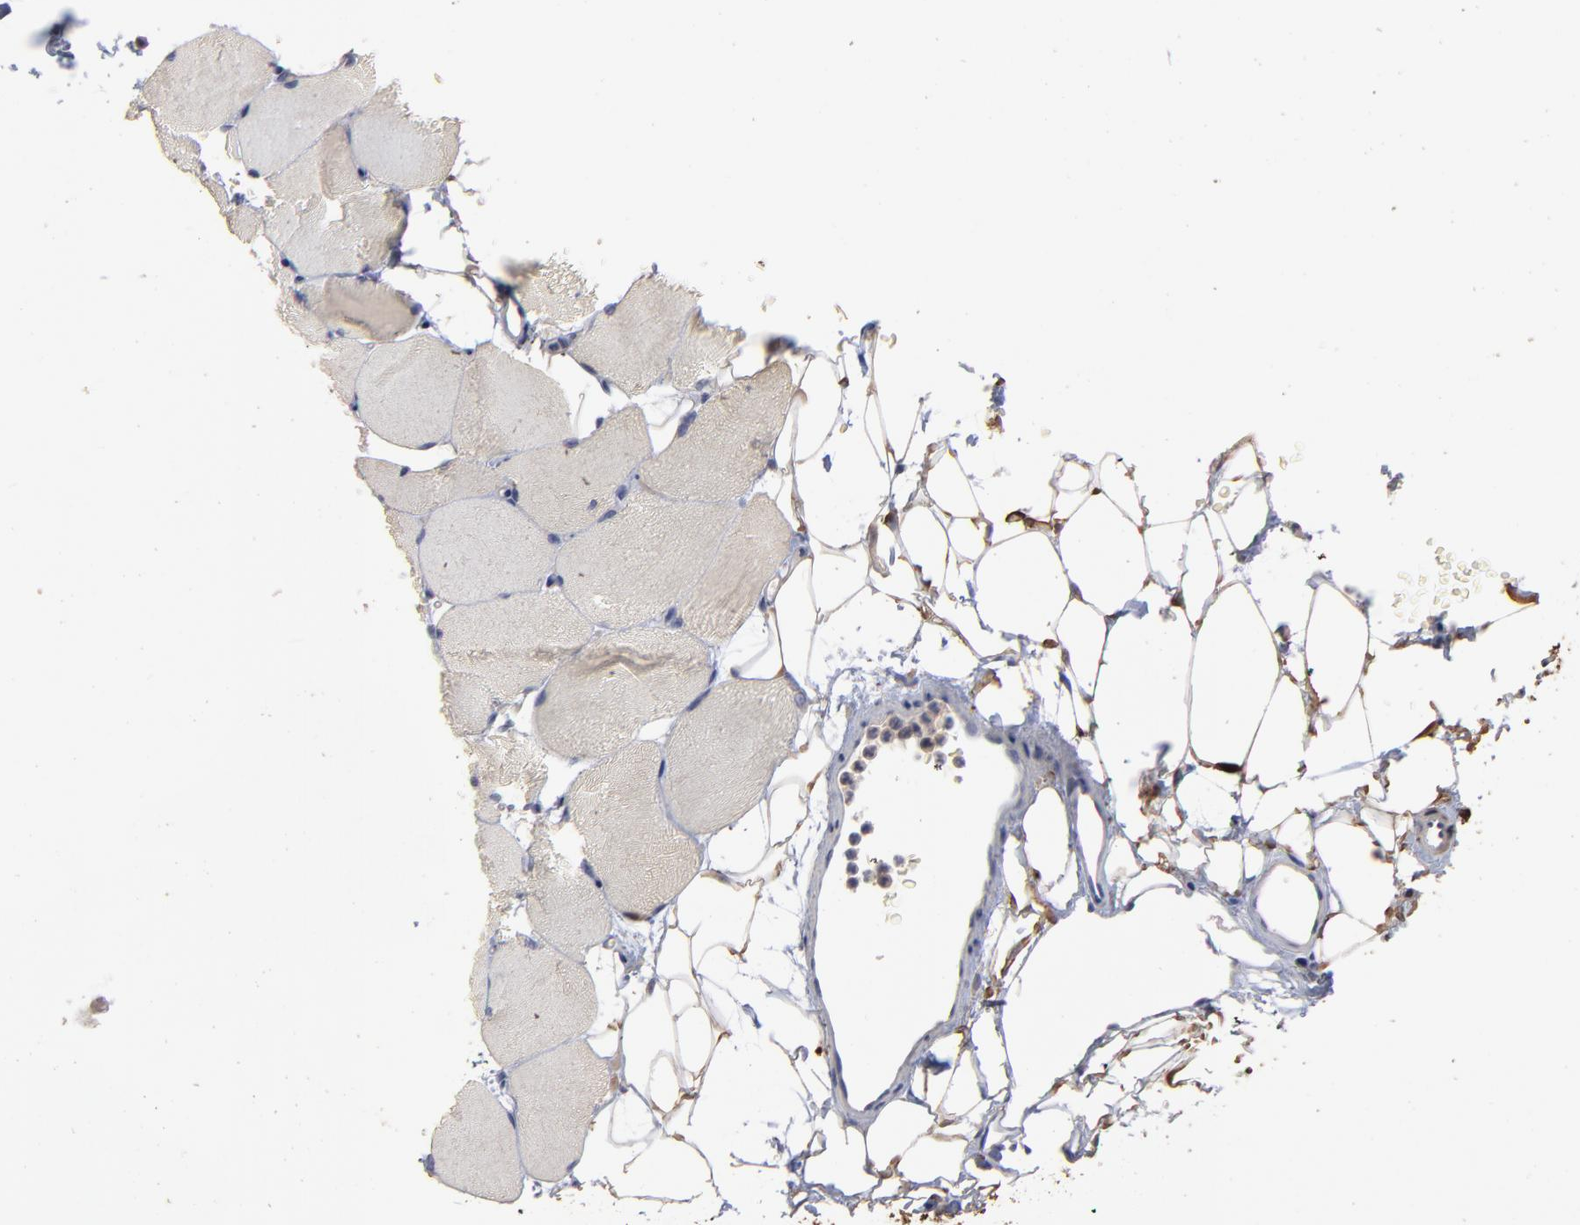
{"staining": {"intensity": "weak", "quantity": "<25%", "location": "cytoplasmic/membranous"}, "tissue": "skeletal muscle", "cell_type": "Myocytes", "image_type": "normal", "snomed": [{"axis": "morphology", "description": "Normal tissue, NOS"}, {"axis": "topography", "description": "Skeletal muscle"}, {"axis": "topography", "description": "Parathyroid gland"}], "caption": "This histopathology image is of normal skeletal muscle stained with immunohistochemistry (IHC) to label a protein in brown with the nuclei are counter-stained blue. There is no expression in myocytes.", "gene": "TANGO2", "patient": {"sex": "female", "age": 37}}